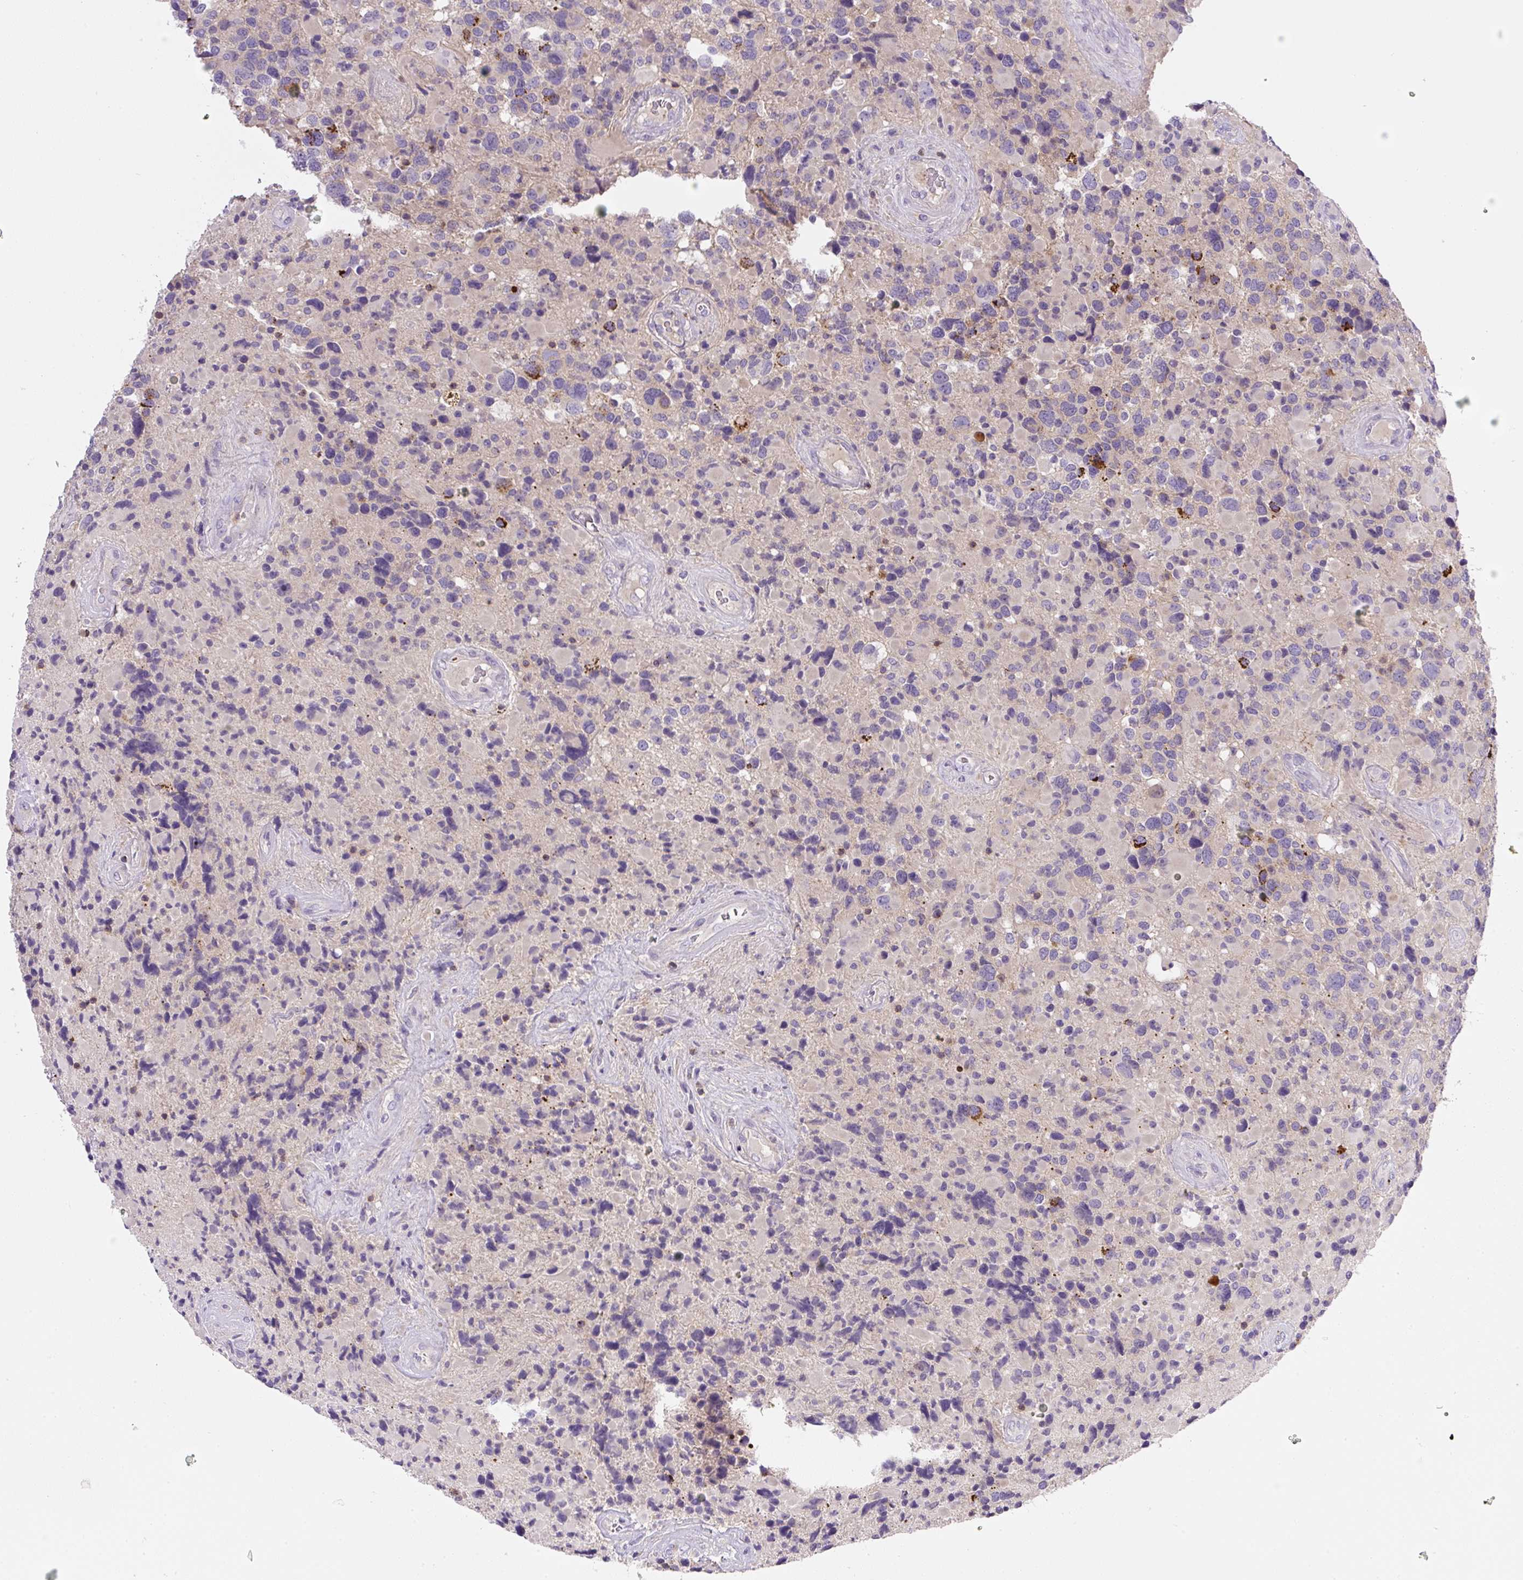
{"staining": {"intensity": "strong", "quantity": "<25%", "location": "cytoplasmic/membranous"}, "tissue": "glioma", "cell_type": "Tumor cells", "image_type": "cancer", "snomed": [{"axis": "morphology", "description": "Glioma, malignant, High grade"}, {"axis": "topography", "description": "Brain"}], "caption": "Immunohistochemistry image of malignant high-grade glioma stained for a protein (brown), which reveals medium levels of strong cytoplasmic/membranous expression in approximately <25% of tumor cells.", "gene": "PIP5KL1", "patient": {"sex": "female", "age": 40}}